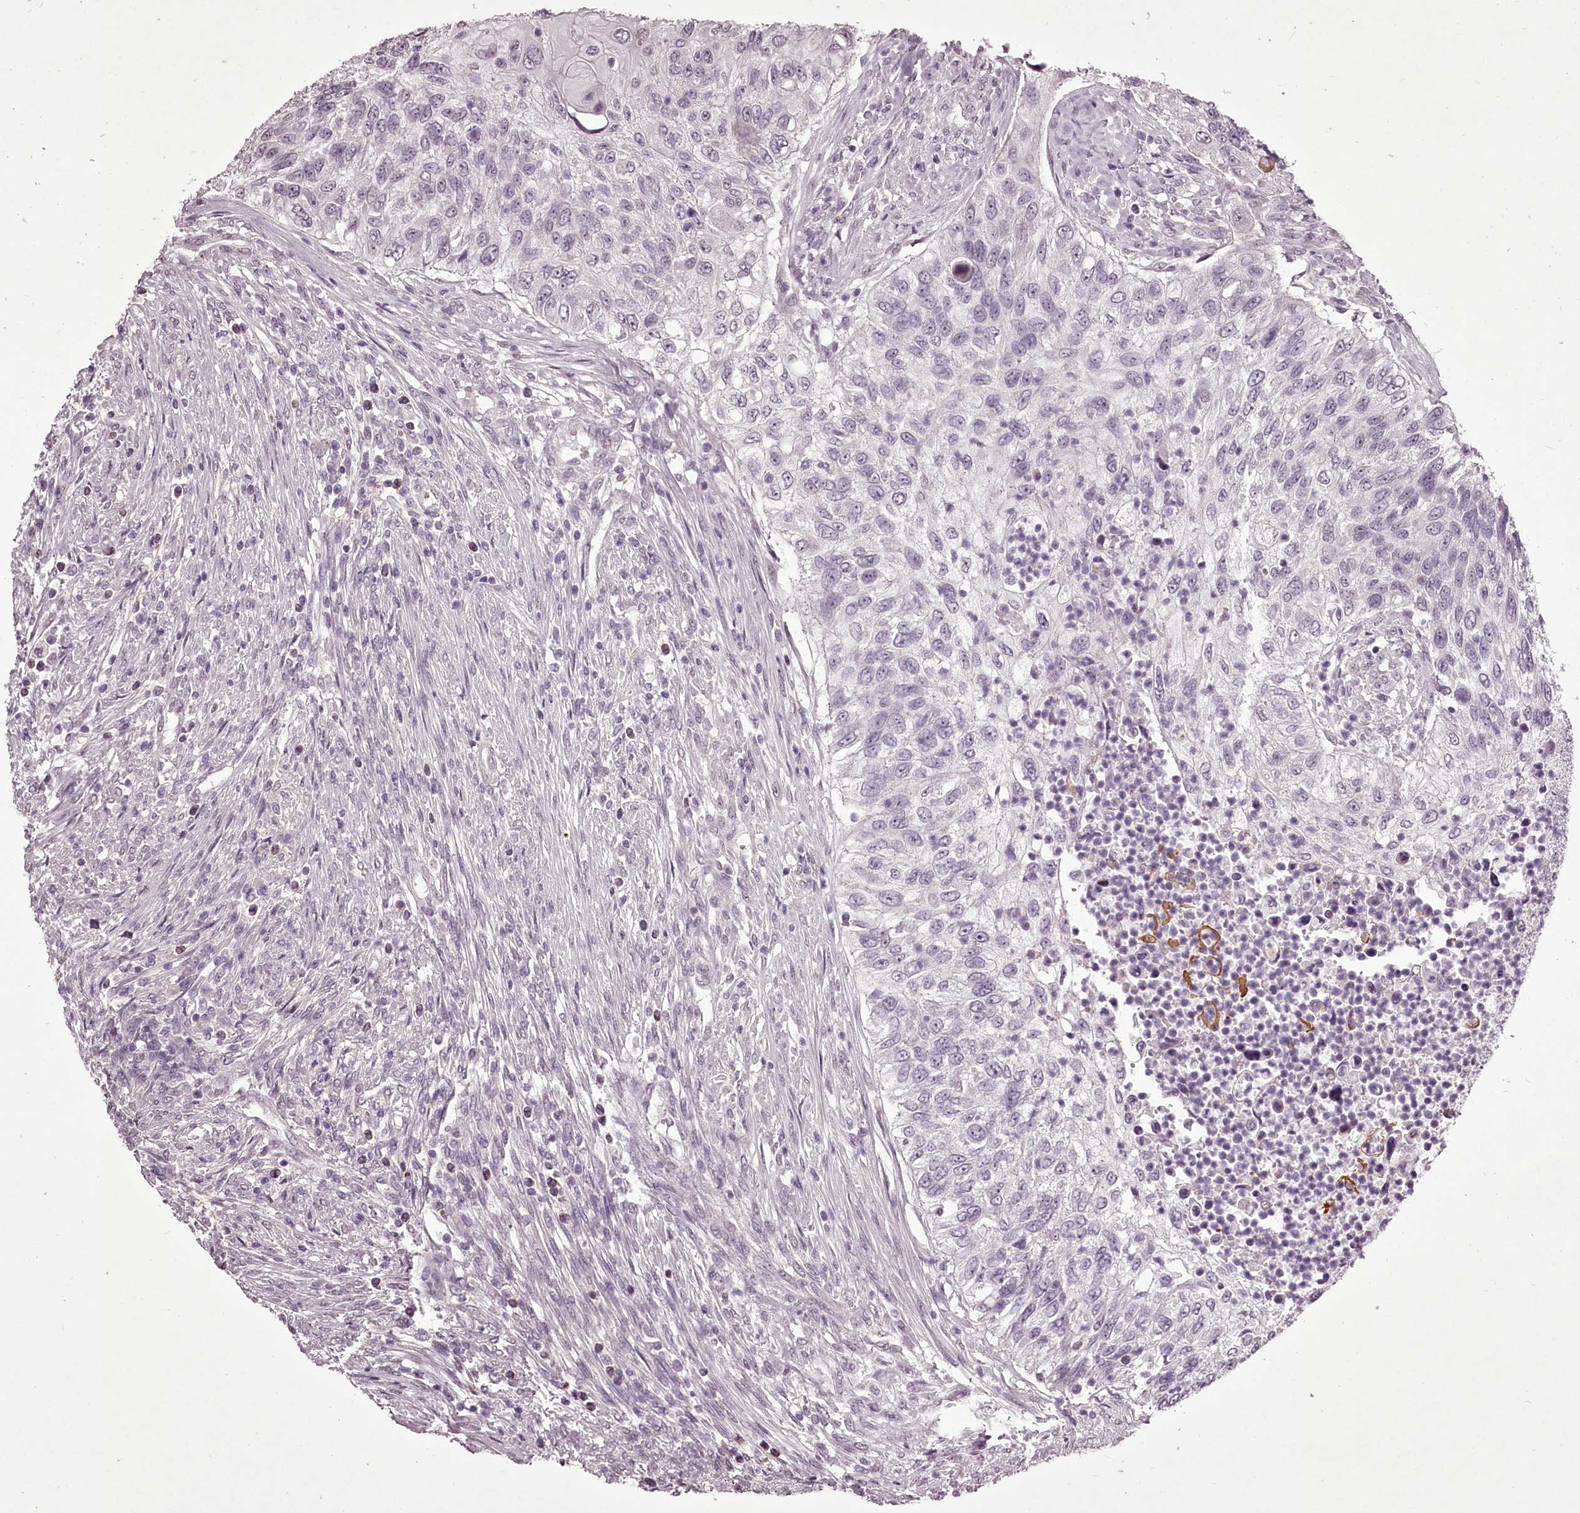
{"staining": {"intensity": "negative", "quantity": "none", "location": "none"}, "tissue": "urothelial cancer", "cell_type": "Tumor cells", "image_type": "cancer", "snomed": [{"axis": "morphology", "description": "Urothelial carcinoma, High grade"}, {"axis": "topography", "description": "Urinary bladder"}], "caption": "Urothelial carcinoma (high-grade) was stained to show a protein in brown. There is no significant expression in tumor cells.", "gene": "C1orf56", "patient": {"sex": "female", "age": 60}}